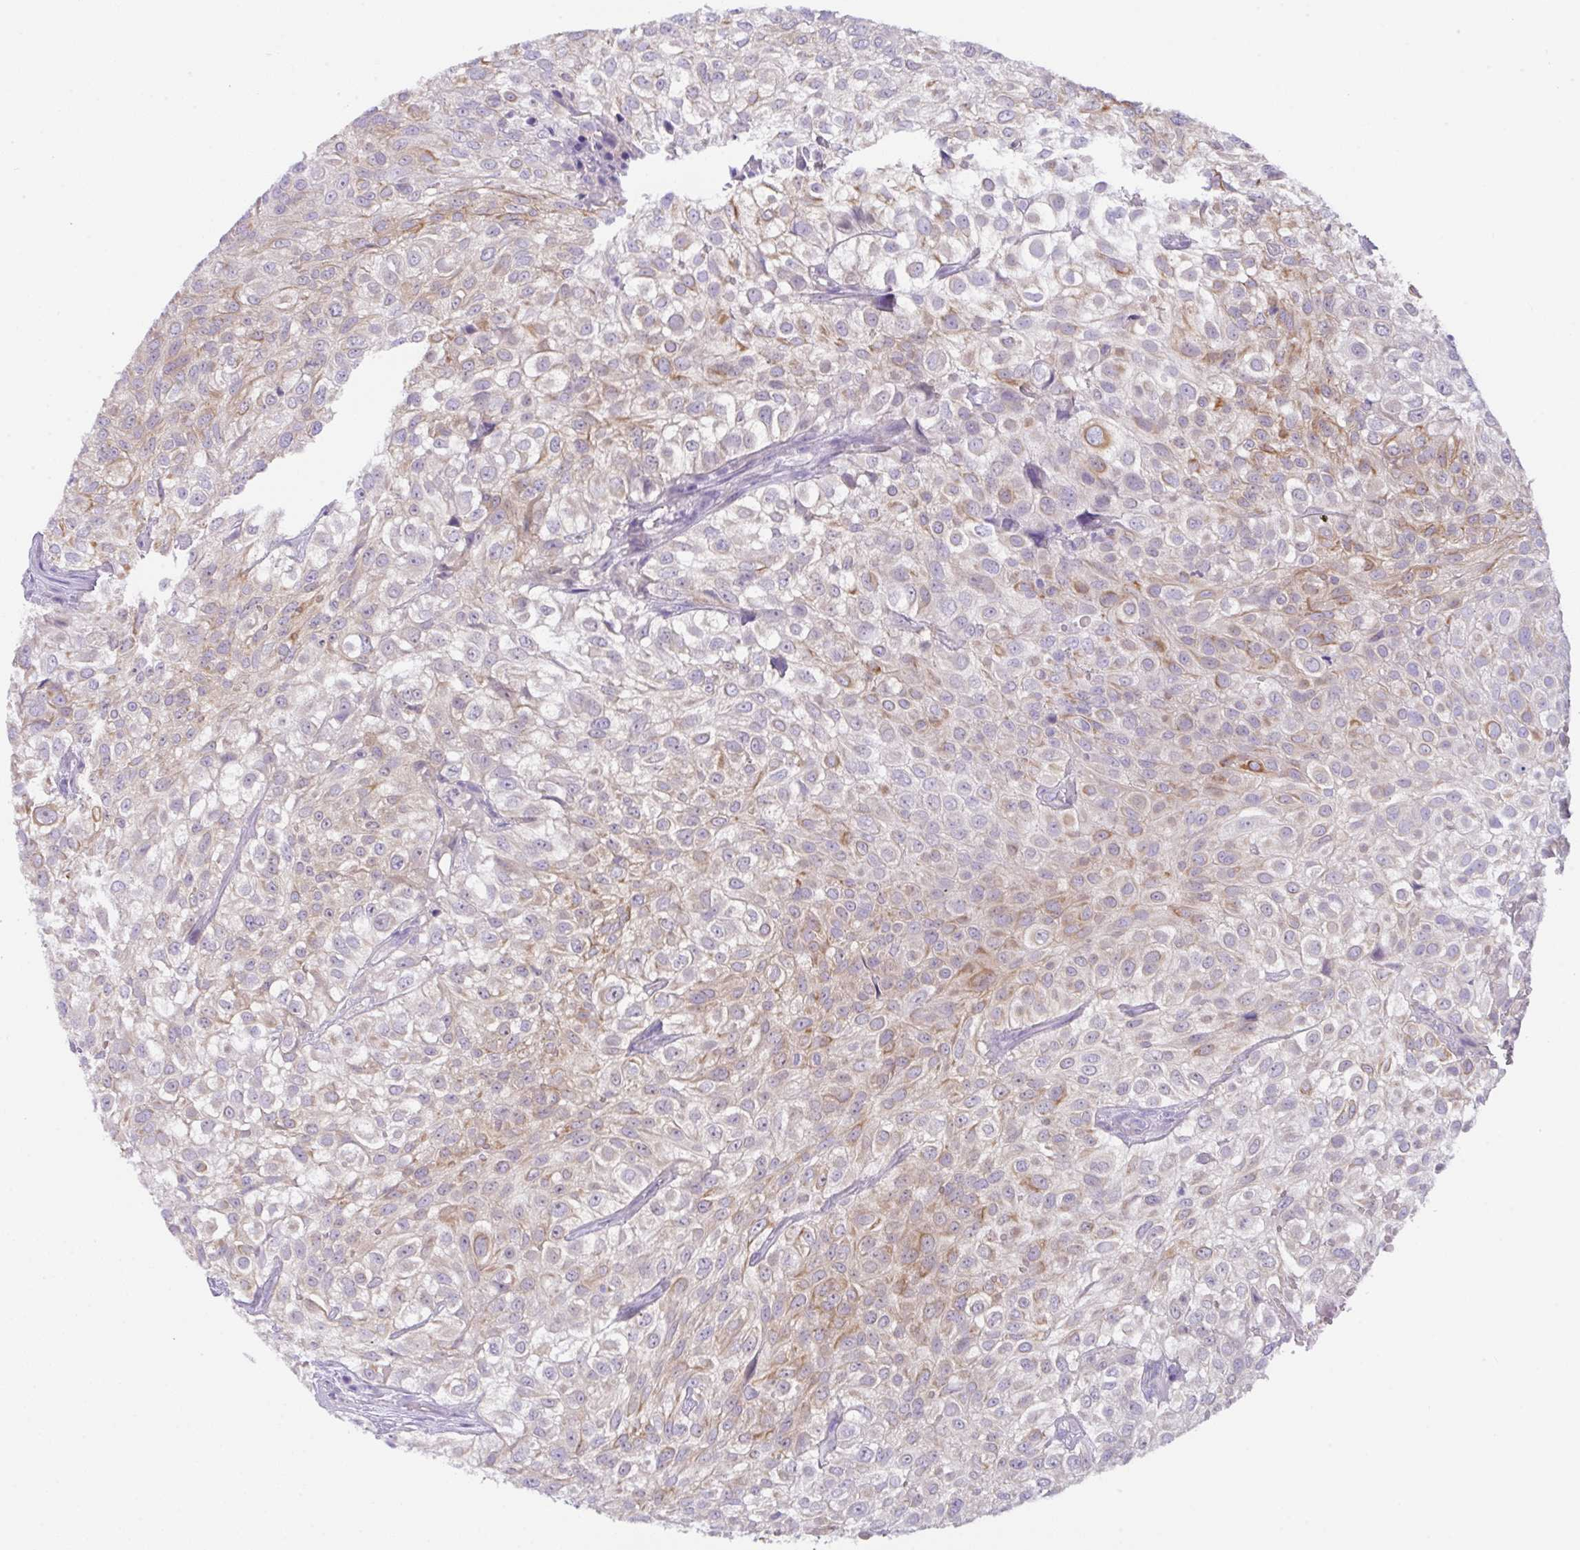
{"staining": {"intensity": "moderate", "quantity": "<25%", "location": "cytoplasmic/membranous"}, "tissue": "urothelial cancer", "cell_type": "Tumor cells", "image_type": "cancer", "snomed": [{"axis": "morphology", "description": "Urothelial carcinoma, High grade"}, {"axis": "topography", "description": "Urinary bladder"}], "caption": "Immunohistochemical staining of human urothelial cancer exhibits low levels of moderate cytoplasmic/membranous protein positivity in approximately <25% of tumor cells. (brown staining indicates protein expression, while blue staining denotes nuclei).", "gene": "TRAF4", "patient": {"sex": "male", "age": 56}}